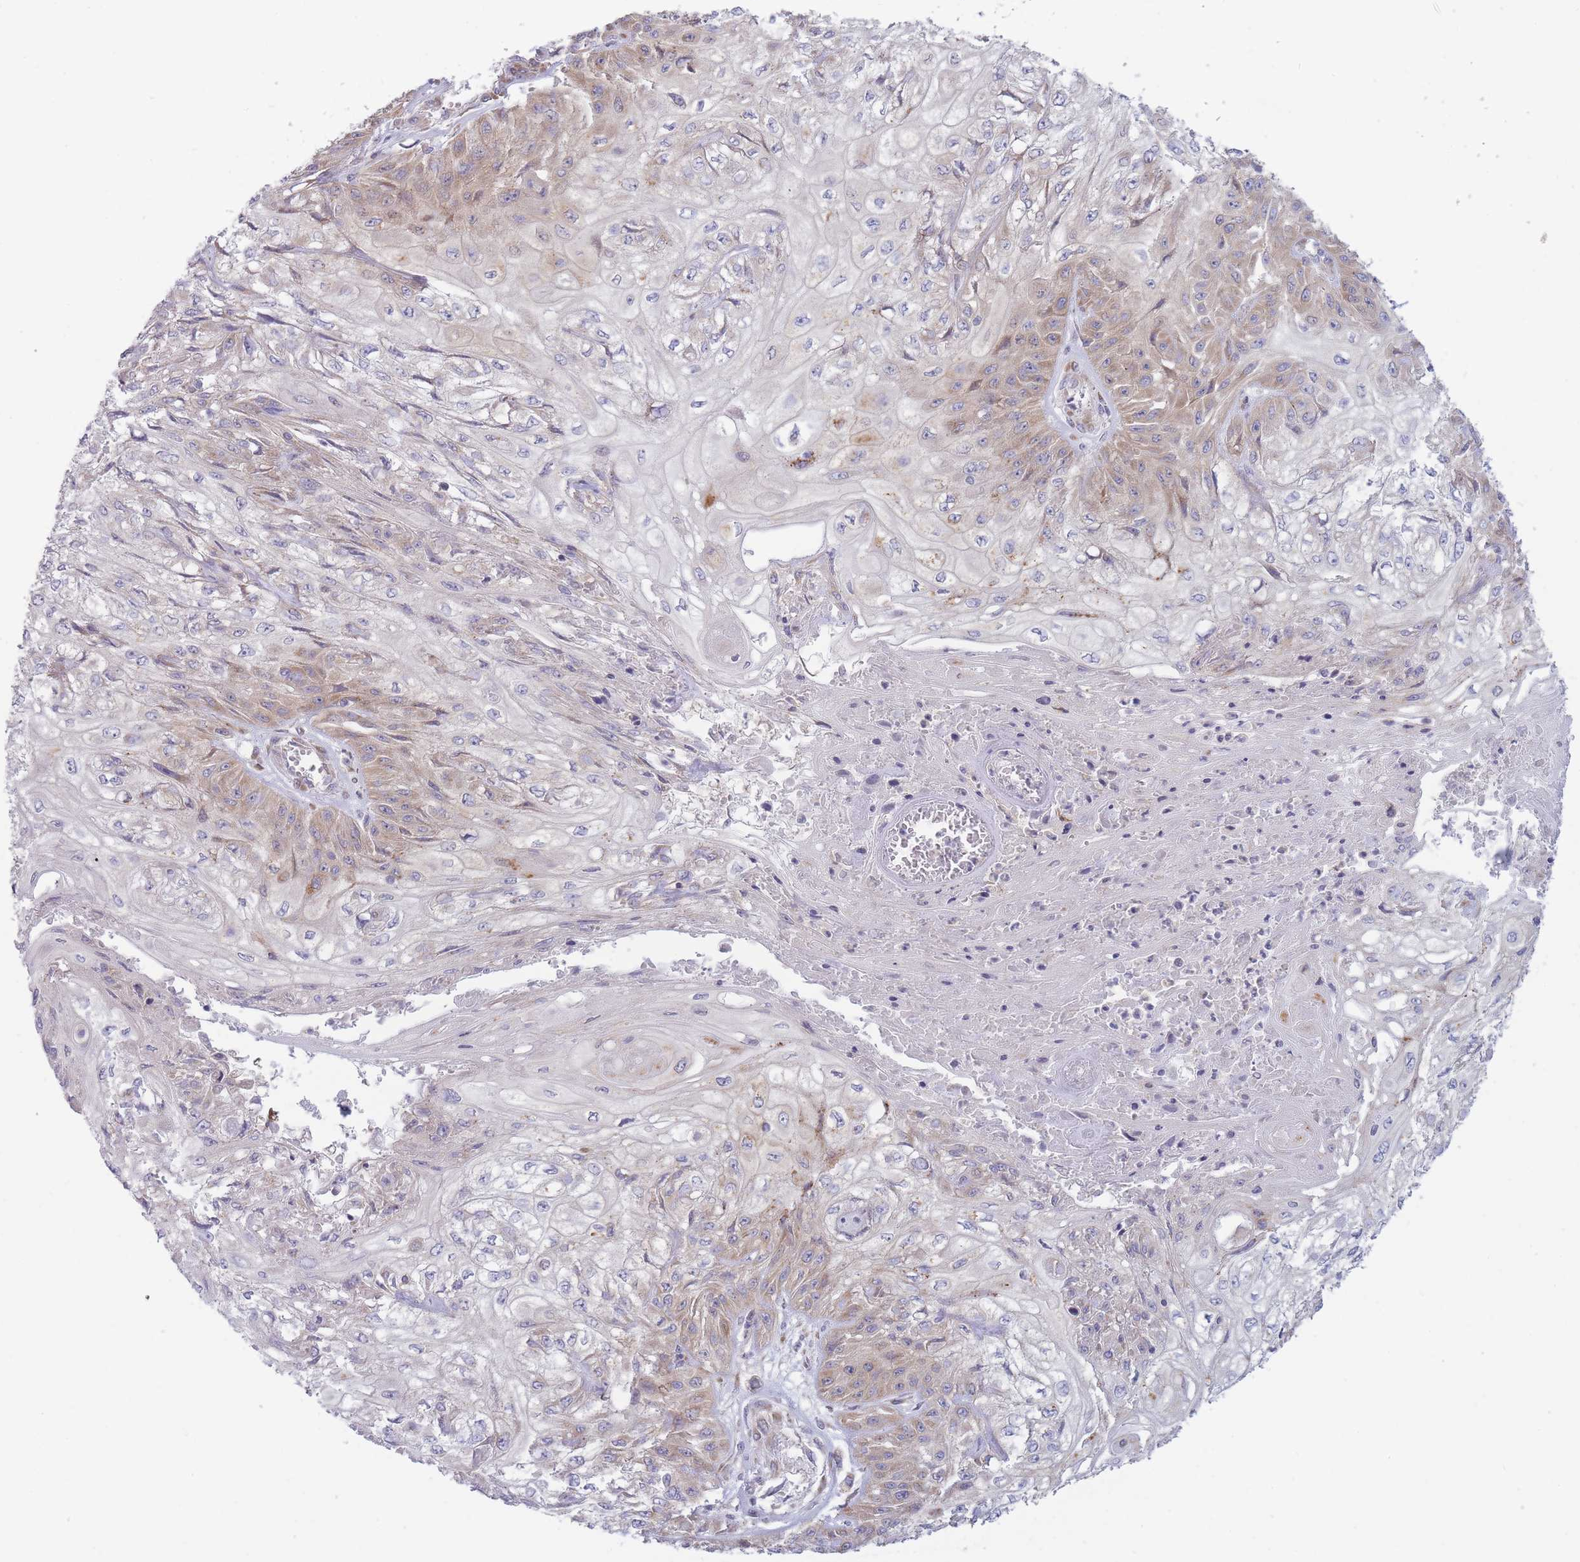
{"staining": {"intensity": "weak", "quantity": "25%-75%", "location": "cytoplasmic/membranous"}, "tissue": "skin cancer", "cell_type": "Tumor cells", "image_type": "cancer", "snomed": [{"axis": "morphology", "description": "Squamous cell carcinoma, NOS"}, {"axis": "morphology", "description": "Squamous cell carcinoma, metastatic, NOS"}, {"axis": "topography", "description": "Skin"}, {"axis": "topography", "description": "Lymph node"}], "caption": "Protein analysis of skin squamous cell carcinoma tissue reveals weak cytoplasmic/membranous expression in about 25%-75% of tumor cells.", "gene": "OR5L2", "patient": {"sex": "male", "age": 75}}